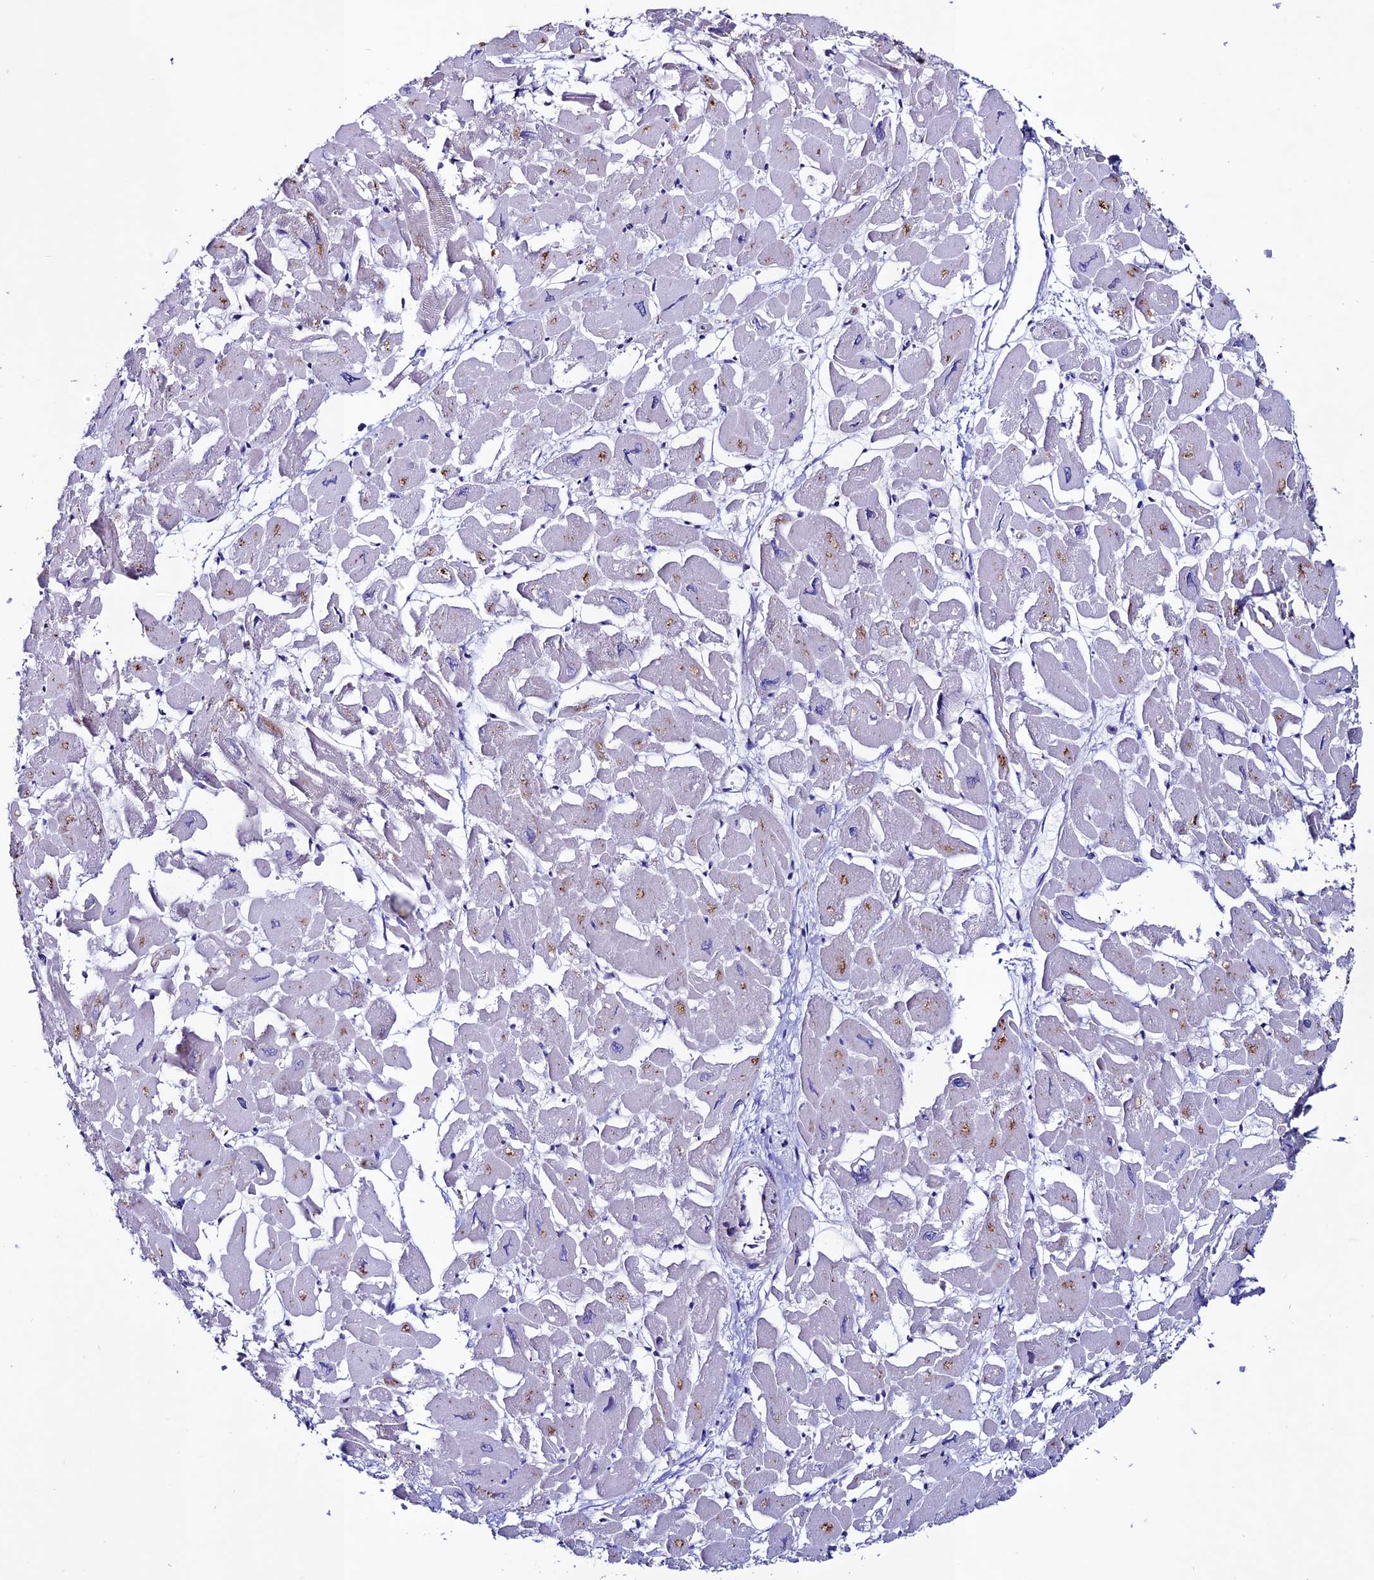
{"staining": {"intensity": "negative", "quantity": "none", "location": "none"}, "tissue": "heart muscle", "cell_type": "Cardiomyocytes", "image_type": "normal", "snomed": [{"axis": "morphology", "description": "Normal tissue, NOS"}, {"axis": "topography", "description": "Heart"}], "caption": "The photomicrograph displays no staining of cardiomyocytes in unremarkable heart muscle.", "gene": "OR51Q1", "patient": {"sex": "male", "age": 54}}